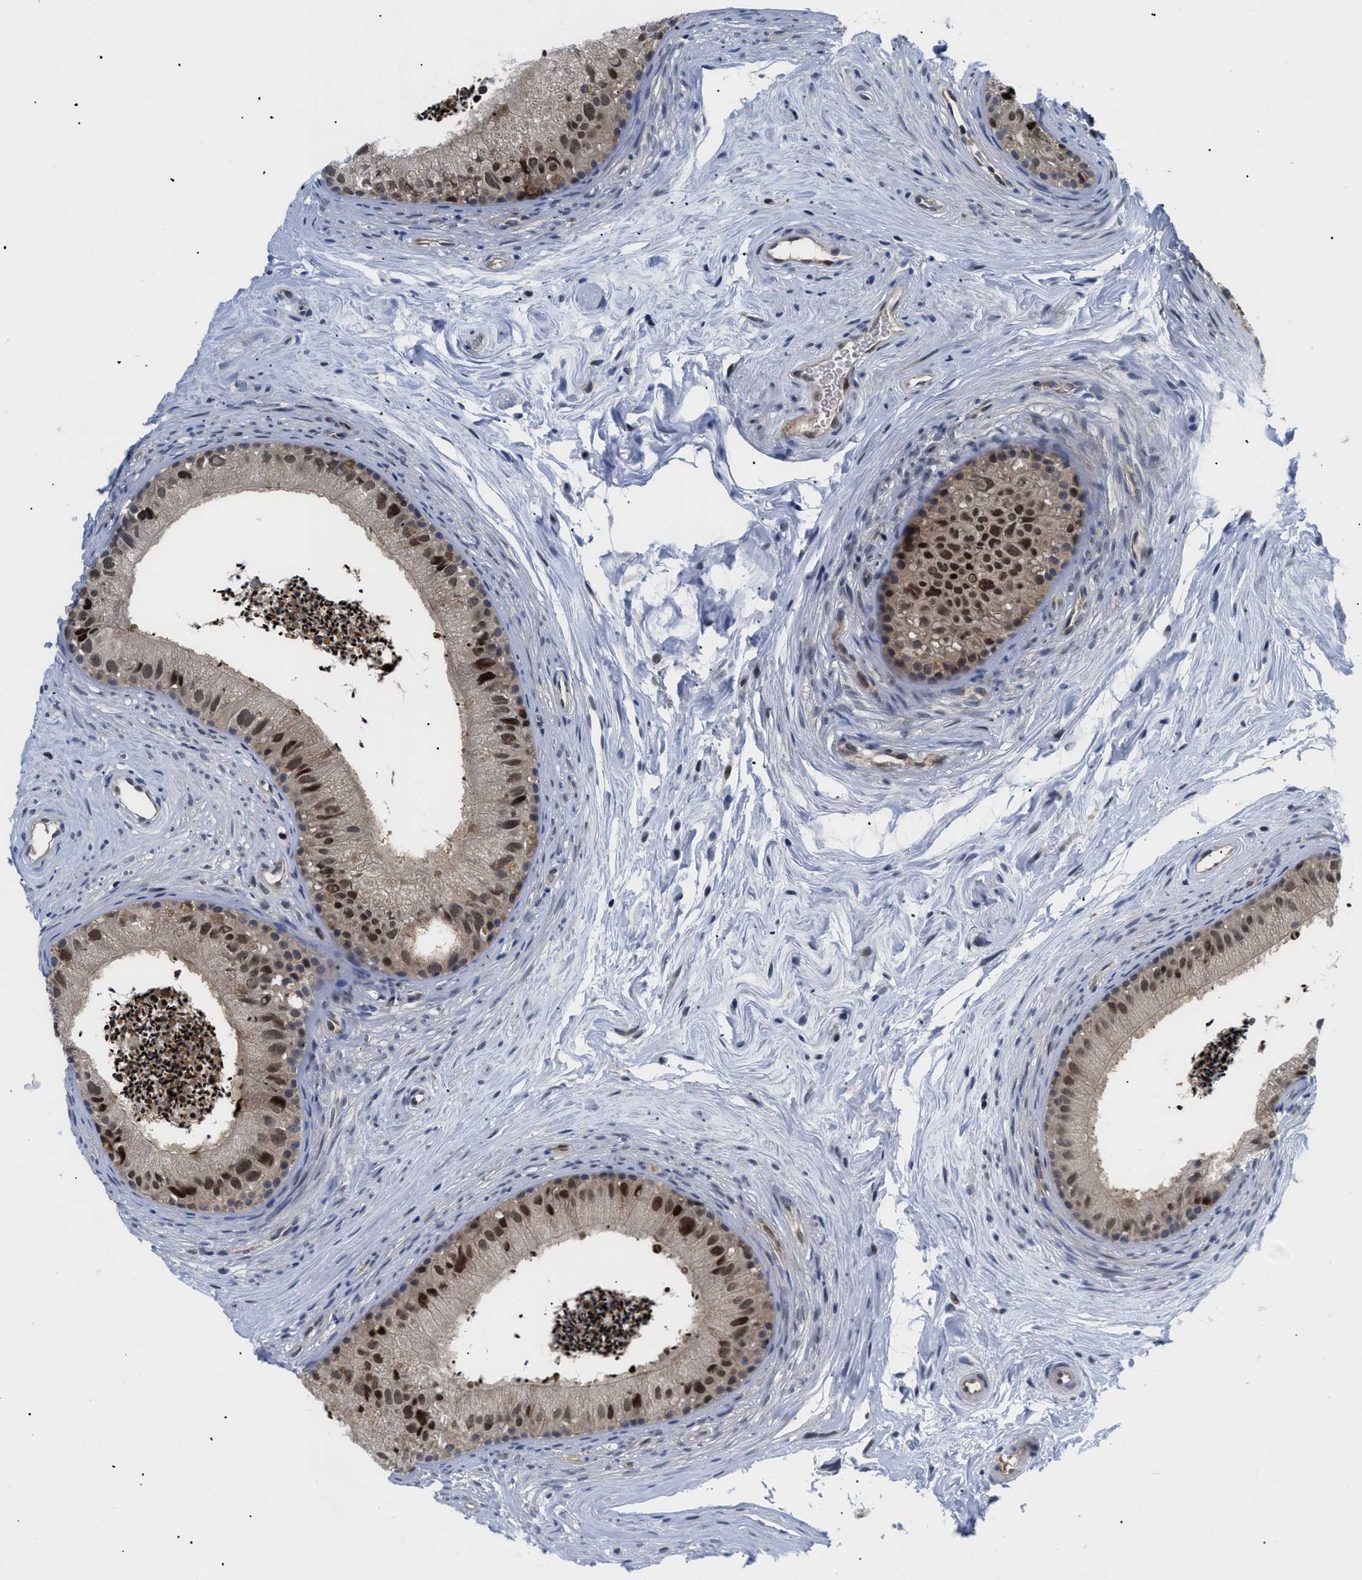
{"staining": {"intensity": "moderate", "quantity": ">75%", "location": "cytoplasmic/membranous,nuclear"}, "tissue": "epididymis", "cell_type": "Glandular cells", "image_type": "normal", "snomed": [{"axis": "morphology", "description": "Normal tissue, NOS"}, {"axis": "topography", "description": "Epididymis"}], "caption": "About >75% of glandular cells in benign epididymis exhibit moderate cytoplasmic/membranous,nuclear protein positivity as visualized by brown immunohistochemical staining.", "gene": "SLC29A2", "patient": {"sex": "male", "age": 56}}